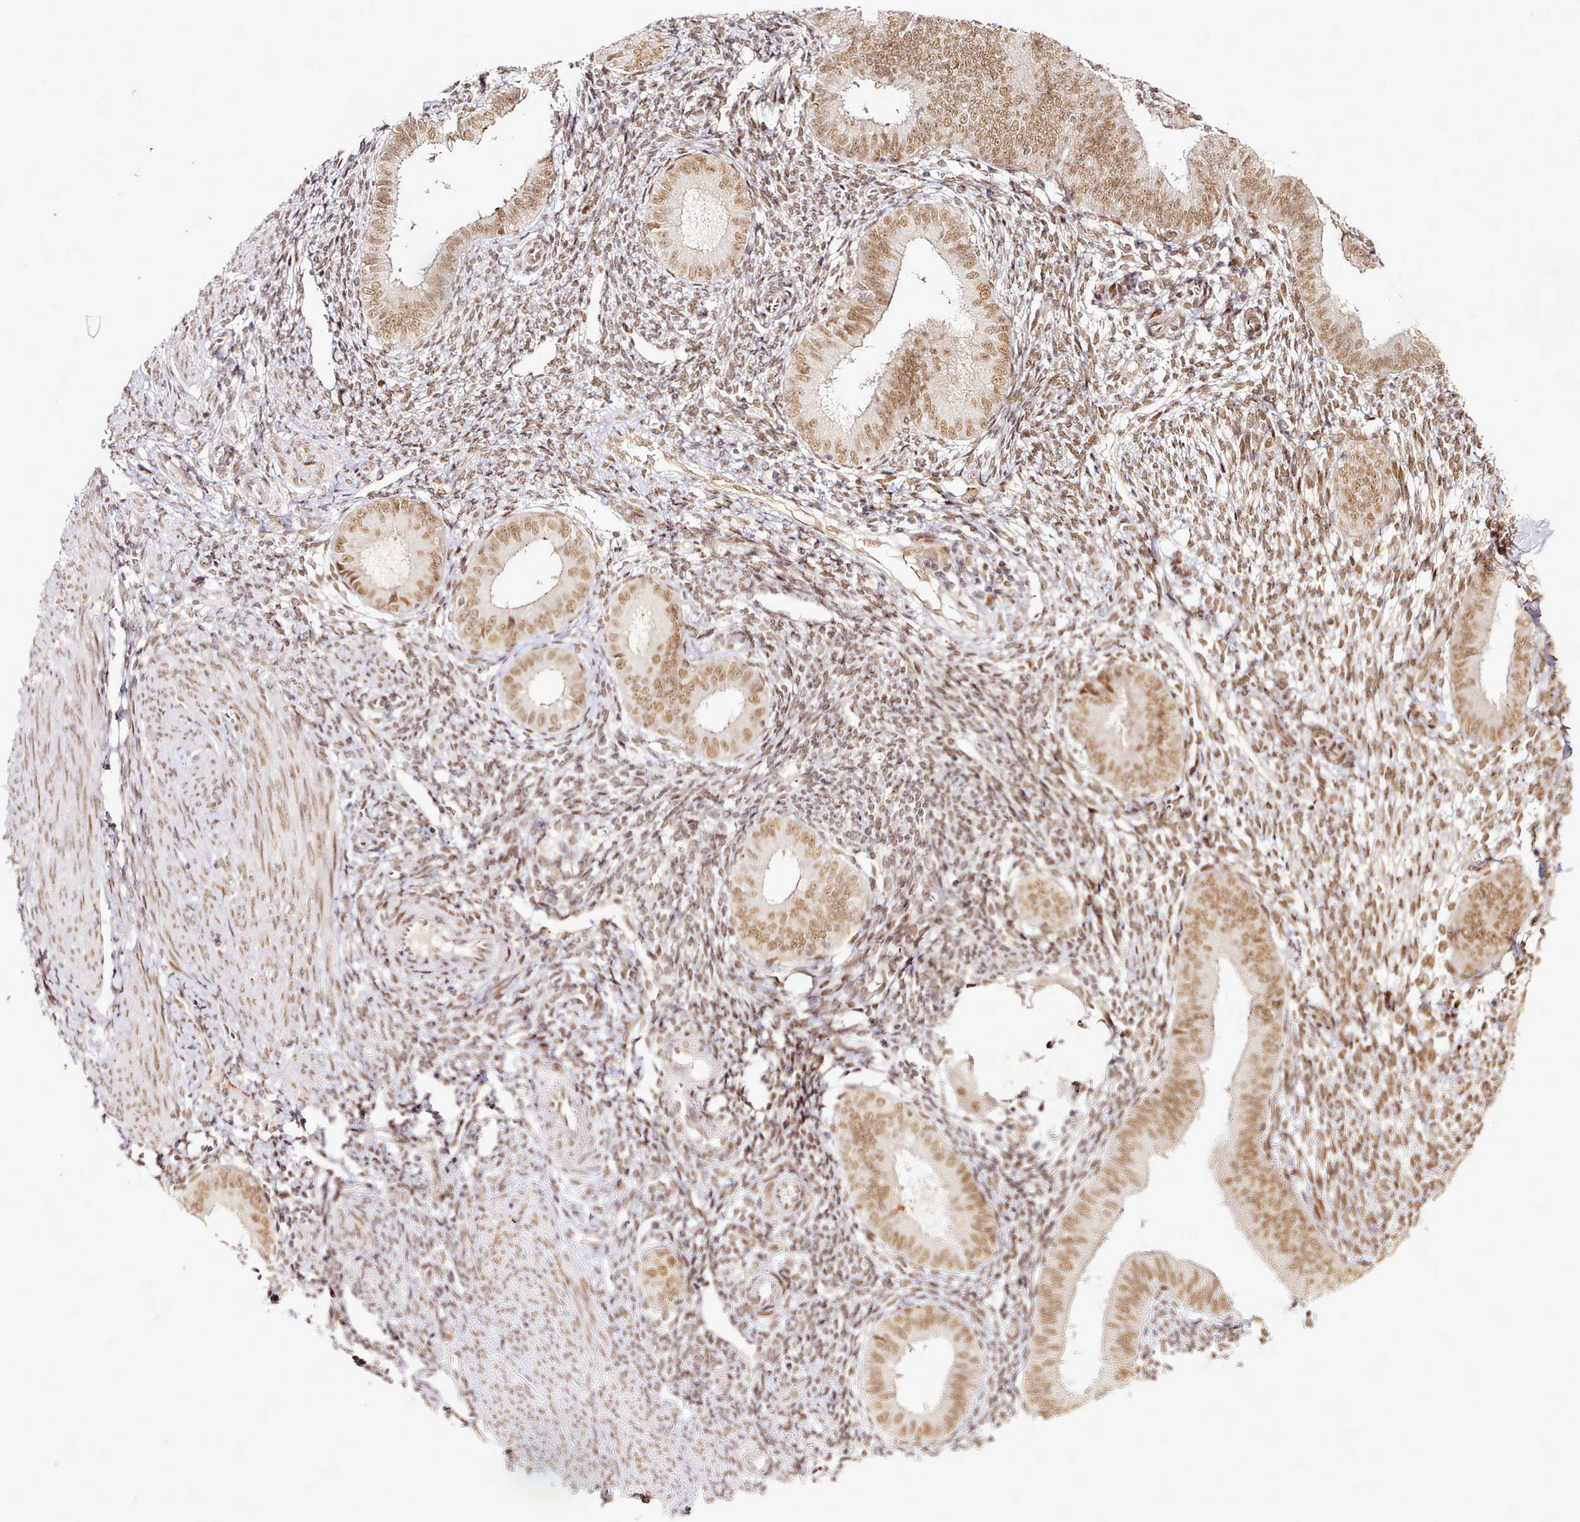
{"staining": {"intensity": "weak", "quantity": ">75%", "location": "nuclear"}, "tissue": "endometrium", "cell_type": "Cells in endometrial stroma", "image_type": "normal", "snomed": [{"axis": "morphology", "description": "Normal tissue, NOS"}, {"axis": "topography", "description": "Uterus"}, {"axis": "topography", "description": "Endometrium"}], "caption": "Cells in endometrial stroma exhibit weak nuclear positivity in about >75% of cells in benign endometrium. Nuclei are stained in blue.", "gene": "SYT15B", "patient": {"sex": "female", "age": 48}}